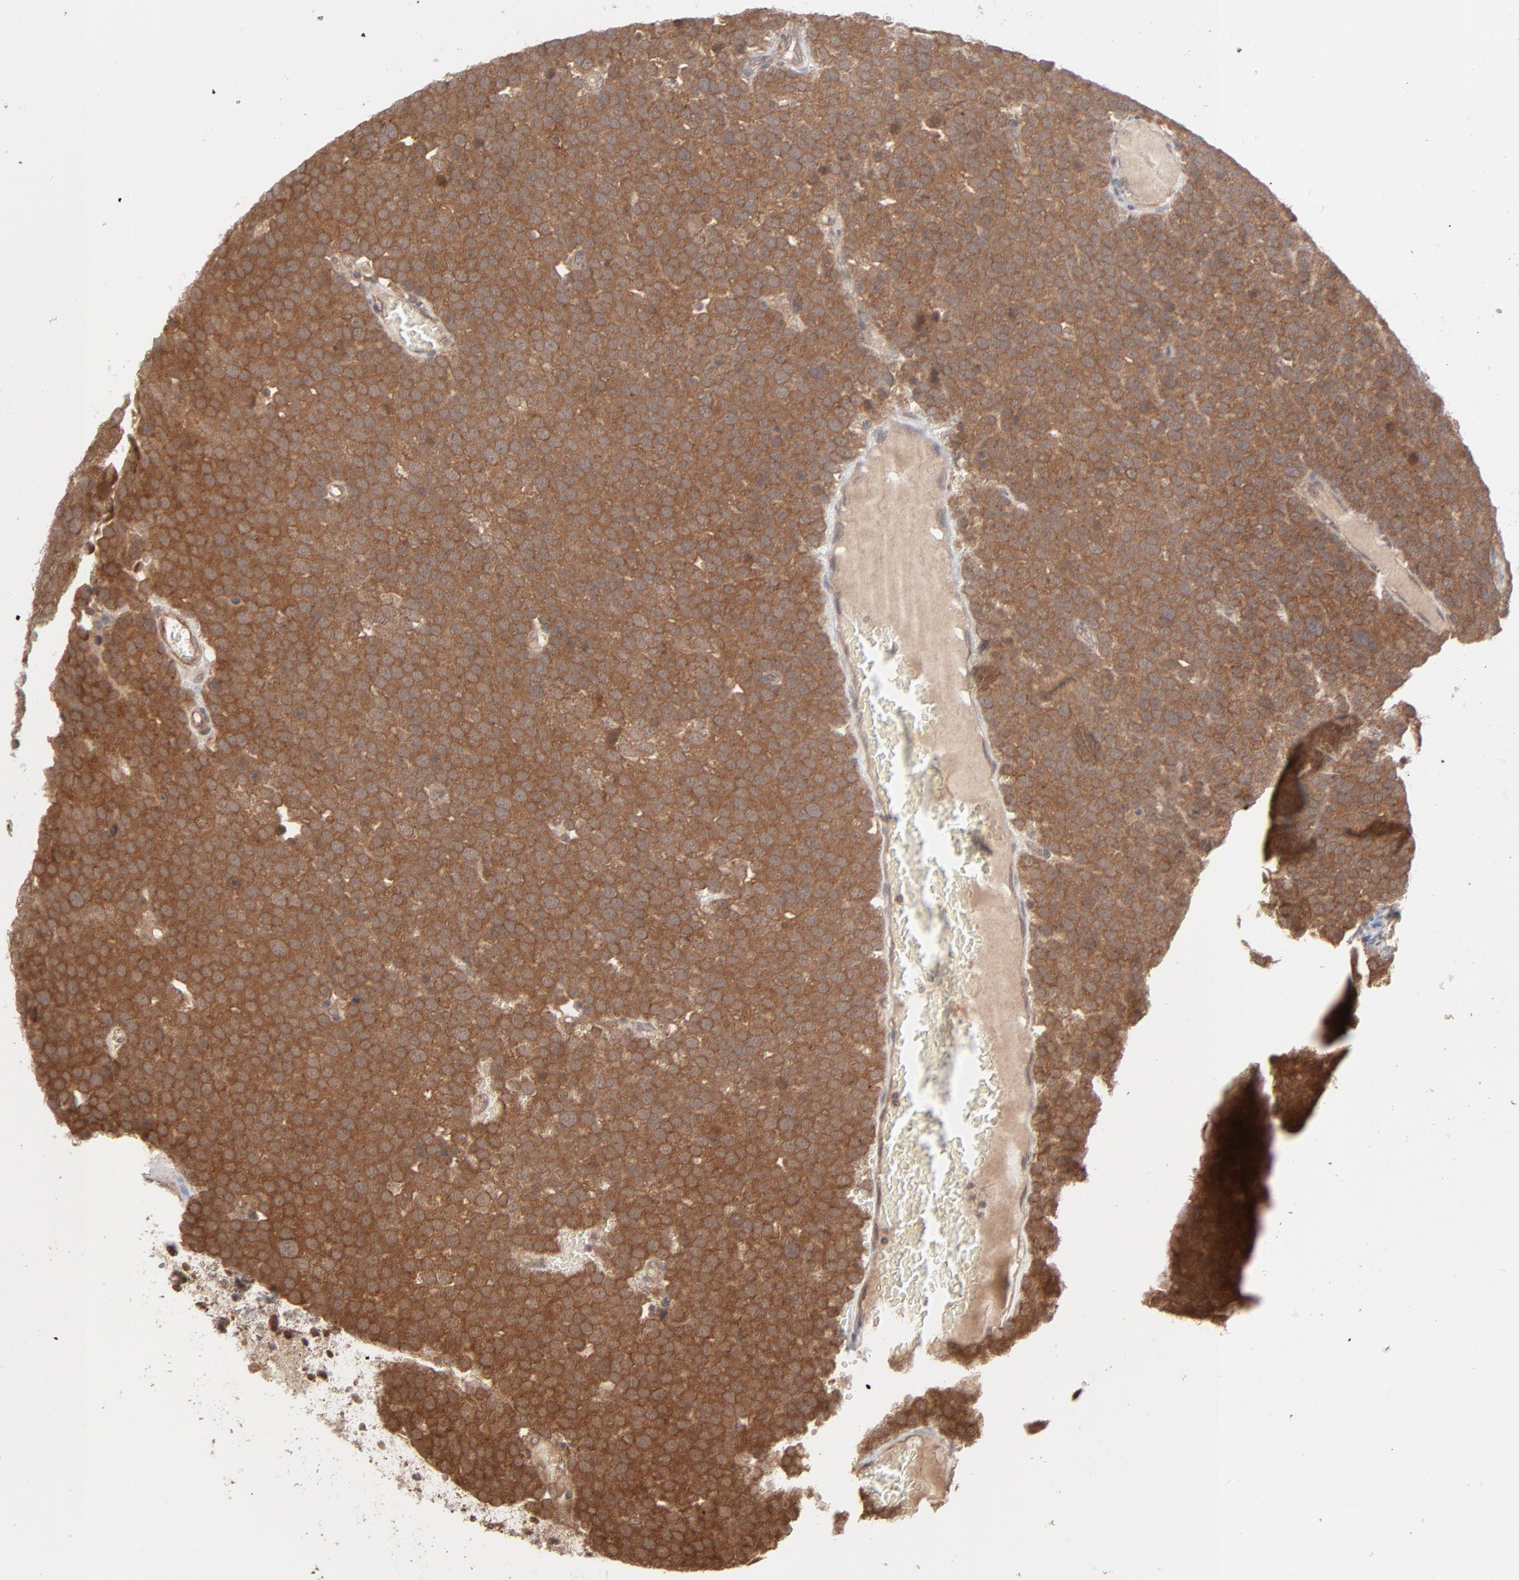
{"staining": {"intensity": "strong", "quantity": ">75%", "location": "cytoplasmic/membranous"}, "tissue": "testis cancer", "cell_type": "Tumor cells", "image_type": "cancer", "snomed": [{"axis": "morphology", "description": "Seminoma, NOS"}, {"axis": "topography", "description": "Testis"}], "caption": "Immunohistochemistry (IHC) of testis cancer shows high levels of strong cytoplasmic/membranous staining in approximately >75% of tumor cells.", "gene": "SCFD1", "patient": {"sex": "male", "age": 71}}